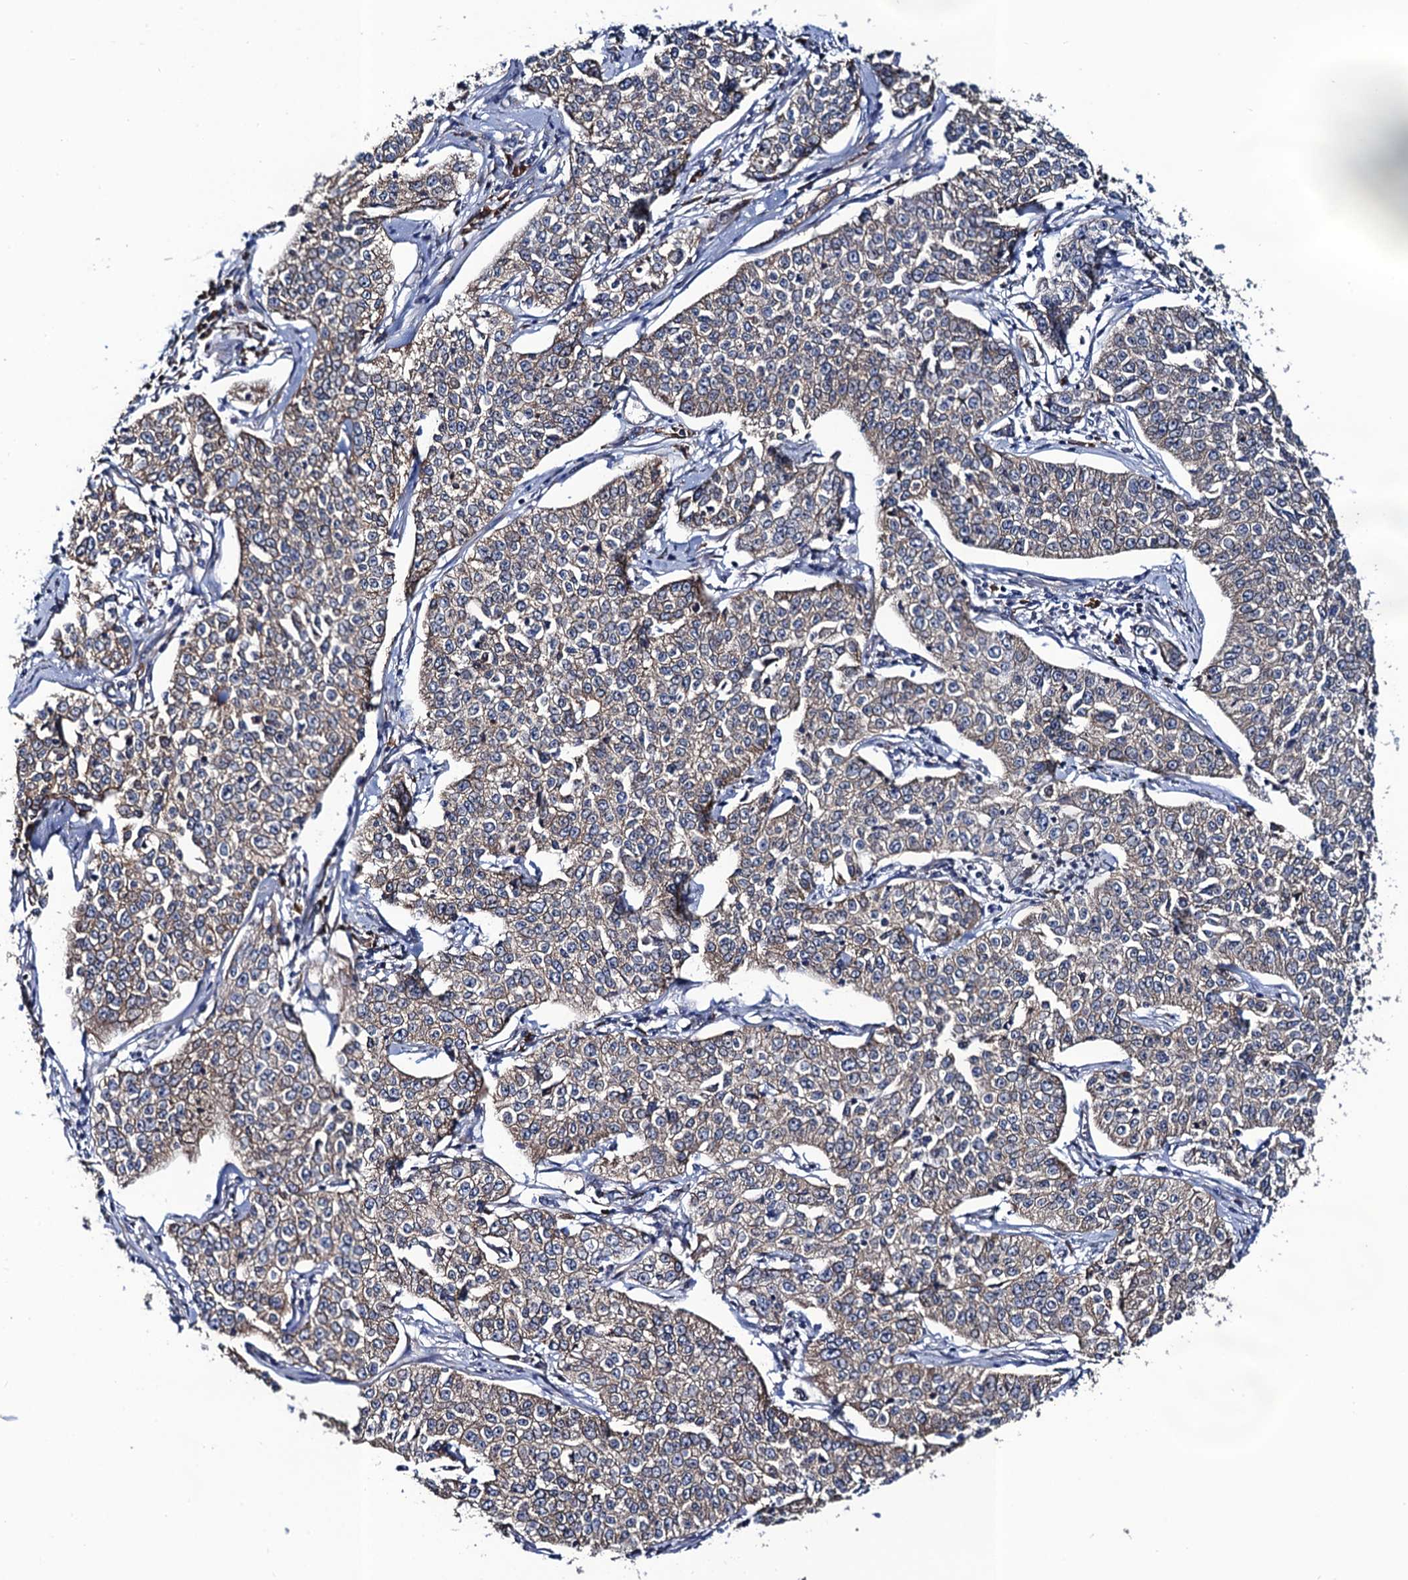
{"staining": {"intensity": "weak", "quantity": ">75%", "location": "cytoplasmic/membranous"}, "tissue": "cervical cancer", "cell_type": "Tumor cells", "image_type": "cancer", "snomed": [{"axis": "morphology", "description": "Squamous cell carcinoma, NOS"}, {"axis": "topography", "description": "Cervix"}], "caption": "Cervical squamous cell carcinoma stained with a brown dye reveals weak cytoplasmic/membranous positive expression in about >75% of tumor cells.", "gene": "PGLS", "patient": {"sex": "female", "age": 35}}